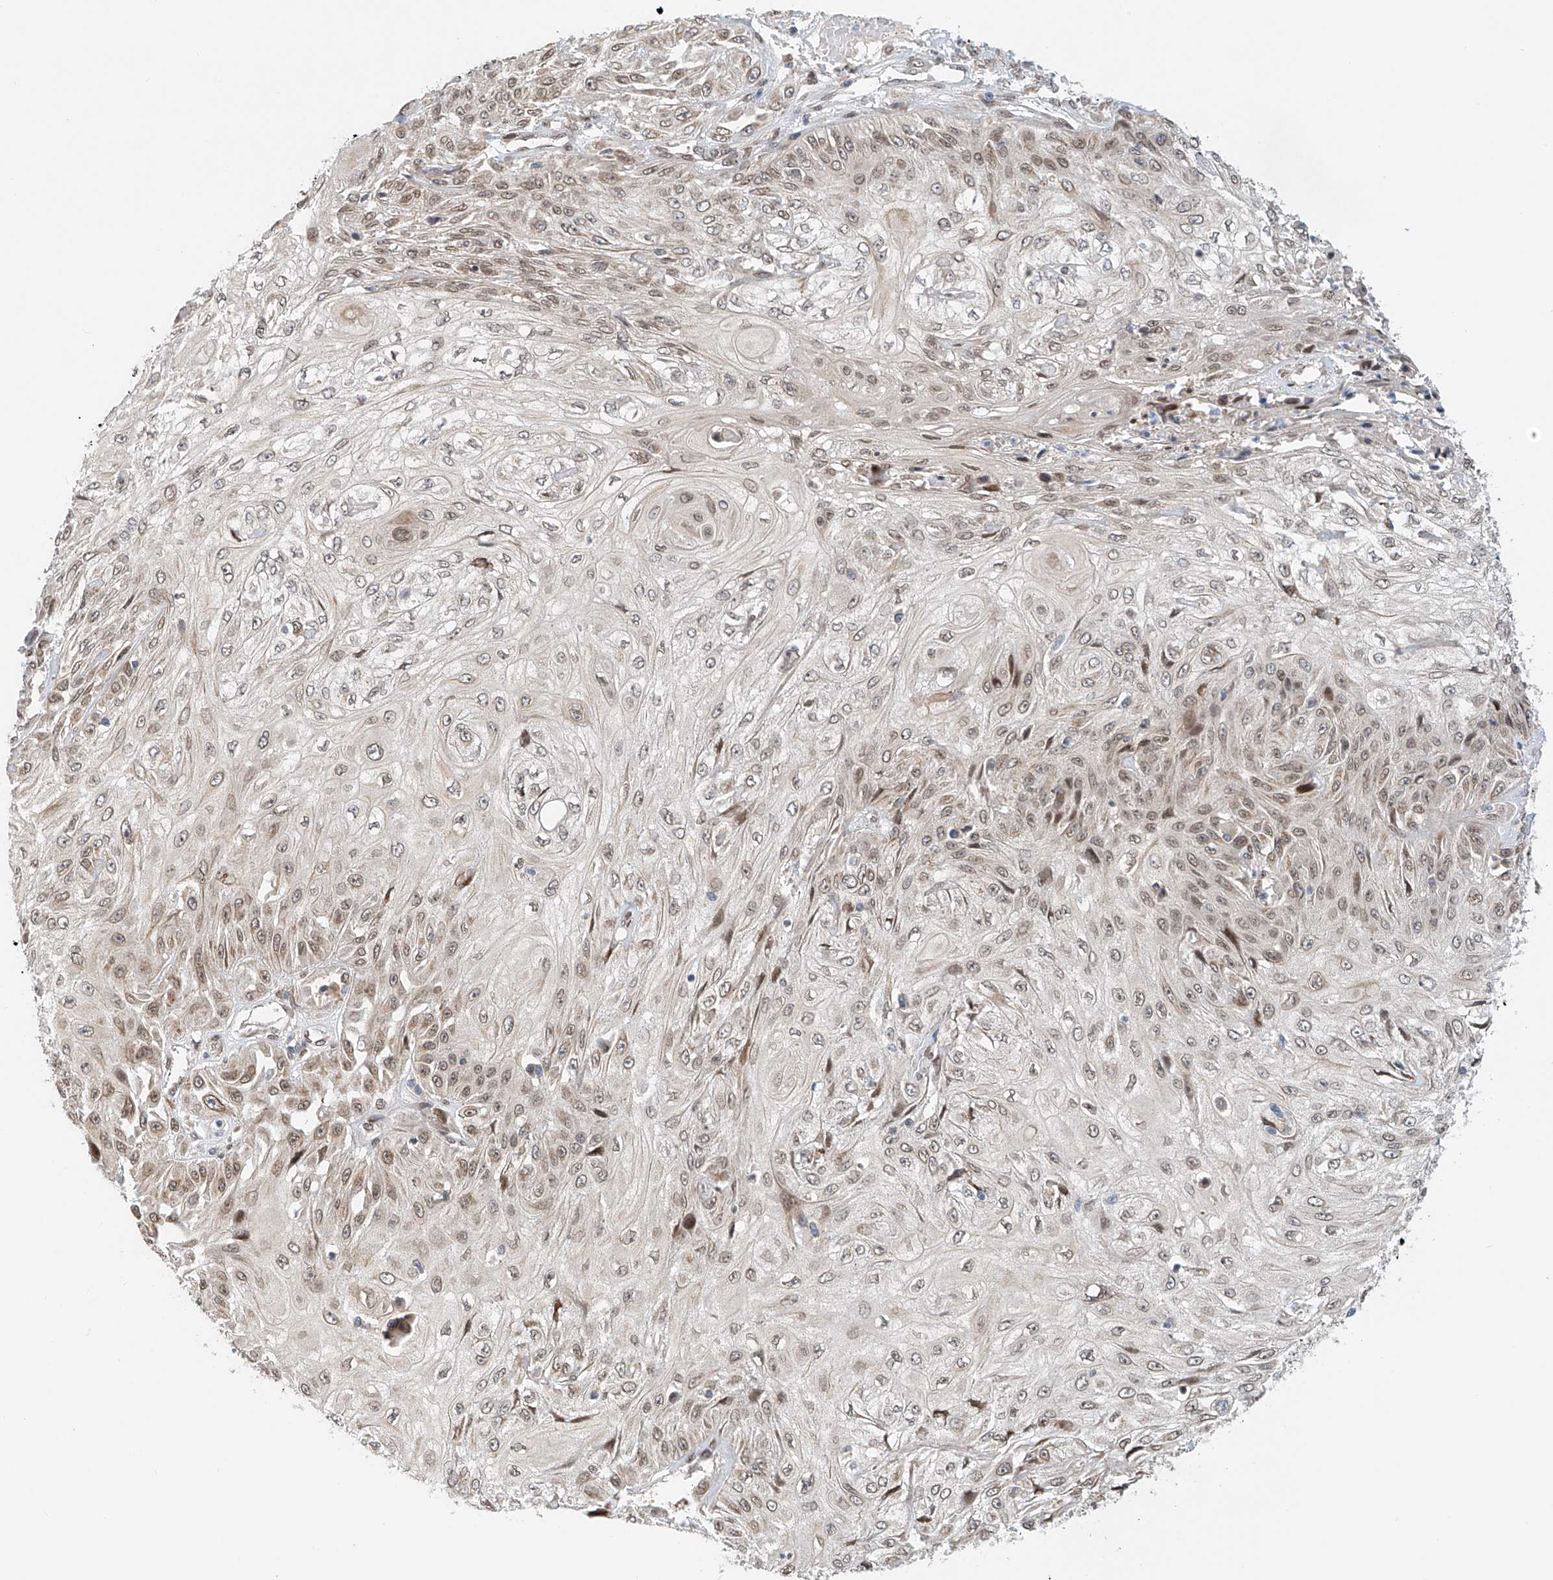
{"staining": {"intensity": "weak", "quantity": "25%-75%", "location": "nuclear"}, "tissue": "skin cancer", "cell_type": "Tumor cells", "image_type": "cancer", "snomed": [{"axis": "morphology", "description": "Squamous cell carcinoma, NOS"}, {"axis": "morphology", "description": "Squamous cell carcinoma, metastatic, NOS"}, {"axis": "topography", "description": "Skin"}, {"axis": "topography", "description": "Lymph node"}], "caption": "Skin cancer stained with a protein marker shows weak staining in tumor cells.", "gene": "STARD9", "patient": {"sex": "male", "age": 75}}